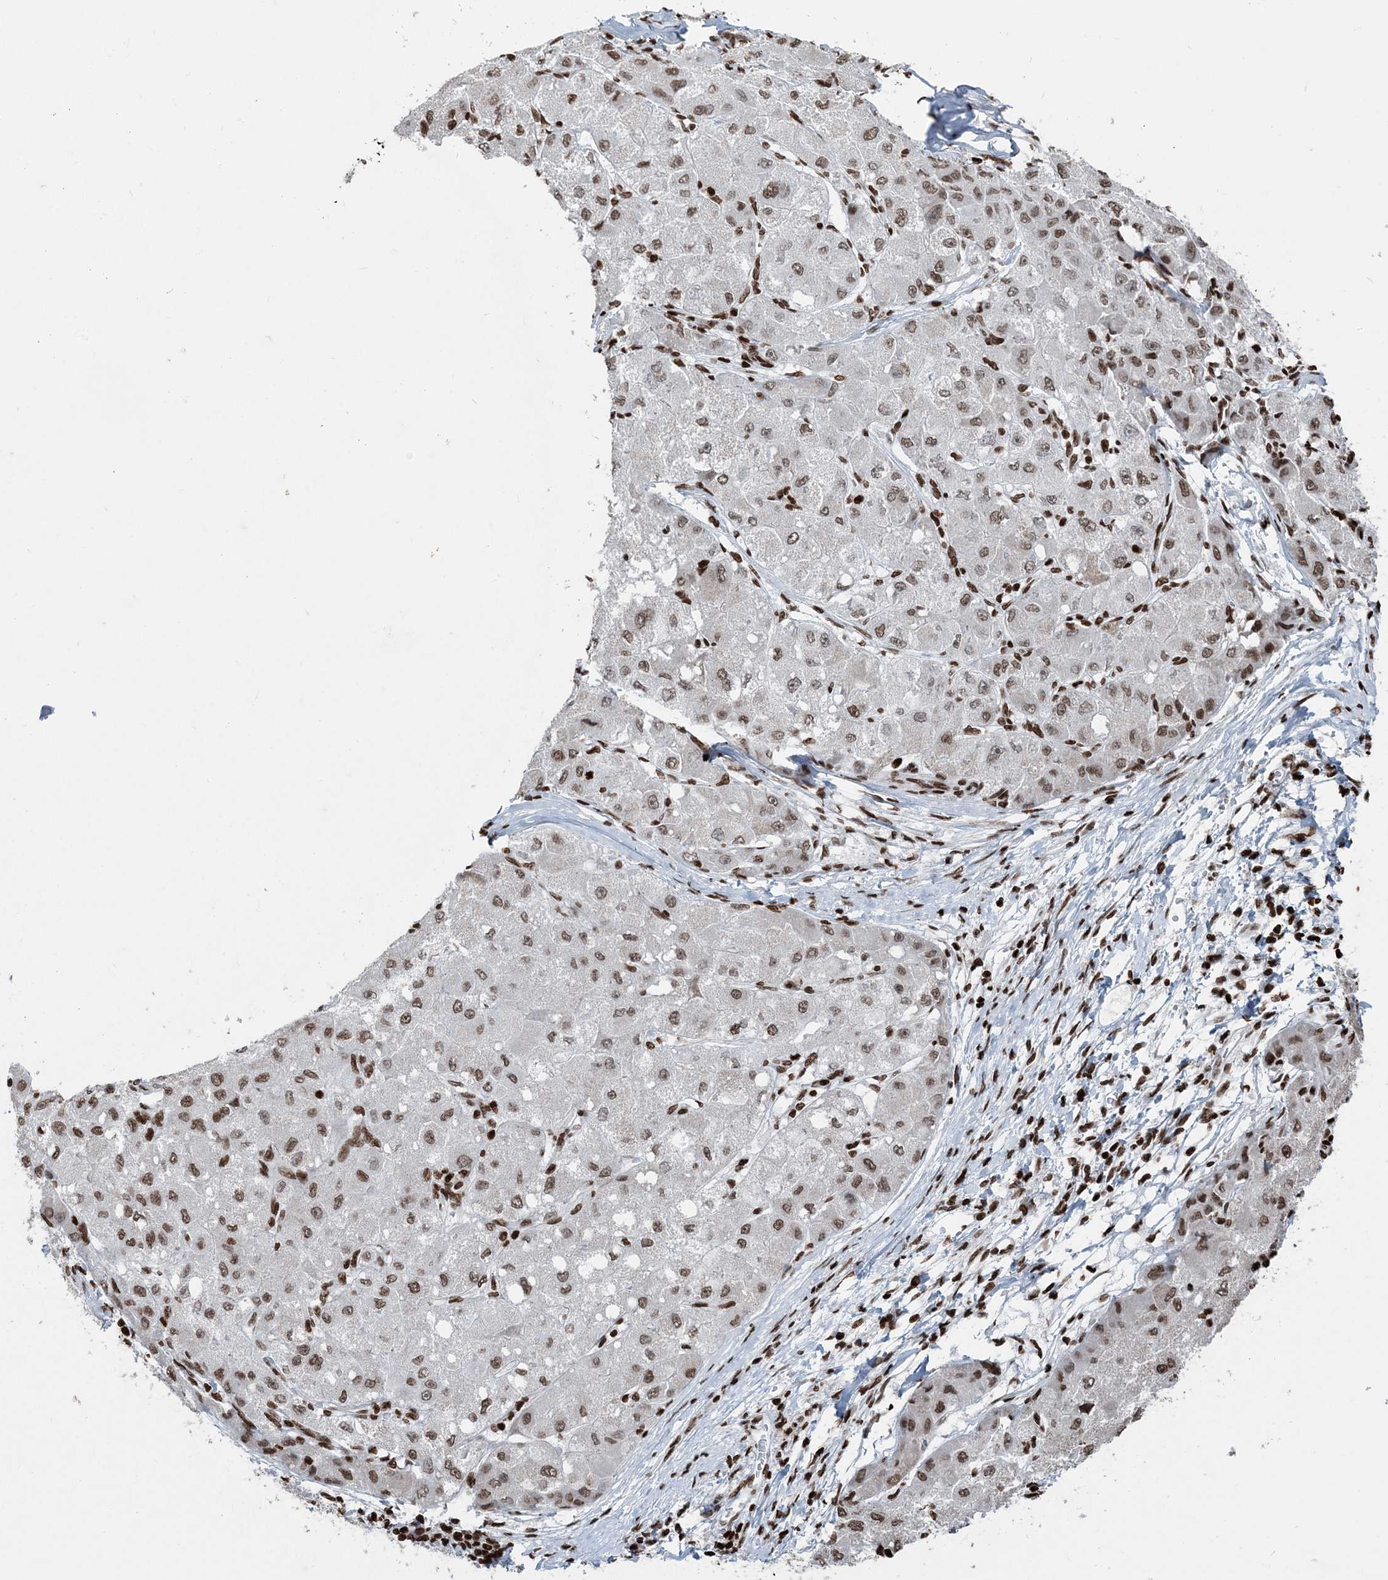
{"staining": {"intensity": "moderate", "quantity": ">75%", "location": "nuclear"}, "tissue": "liver cancer", "cell_type": "Tumor cells", "image_type": "cancer", "snomed": [{"axis": "morphology", "description": "Carcinoma, Hepatocellular, NOS"}, {"axis": "topography", "description": "Liver"}], "caption": "Tumor cells show medium levels of moderate nuclear staining in approximately >75% of cells in human liver hepatocellular carcinoma.", "gene": "H3-3B", "patient": {"sex": "male", "age": 80}}